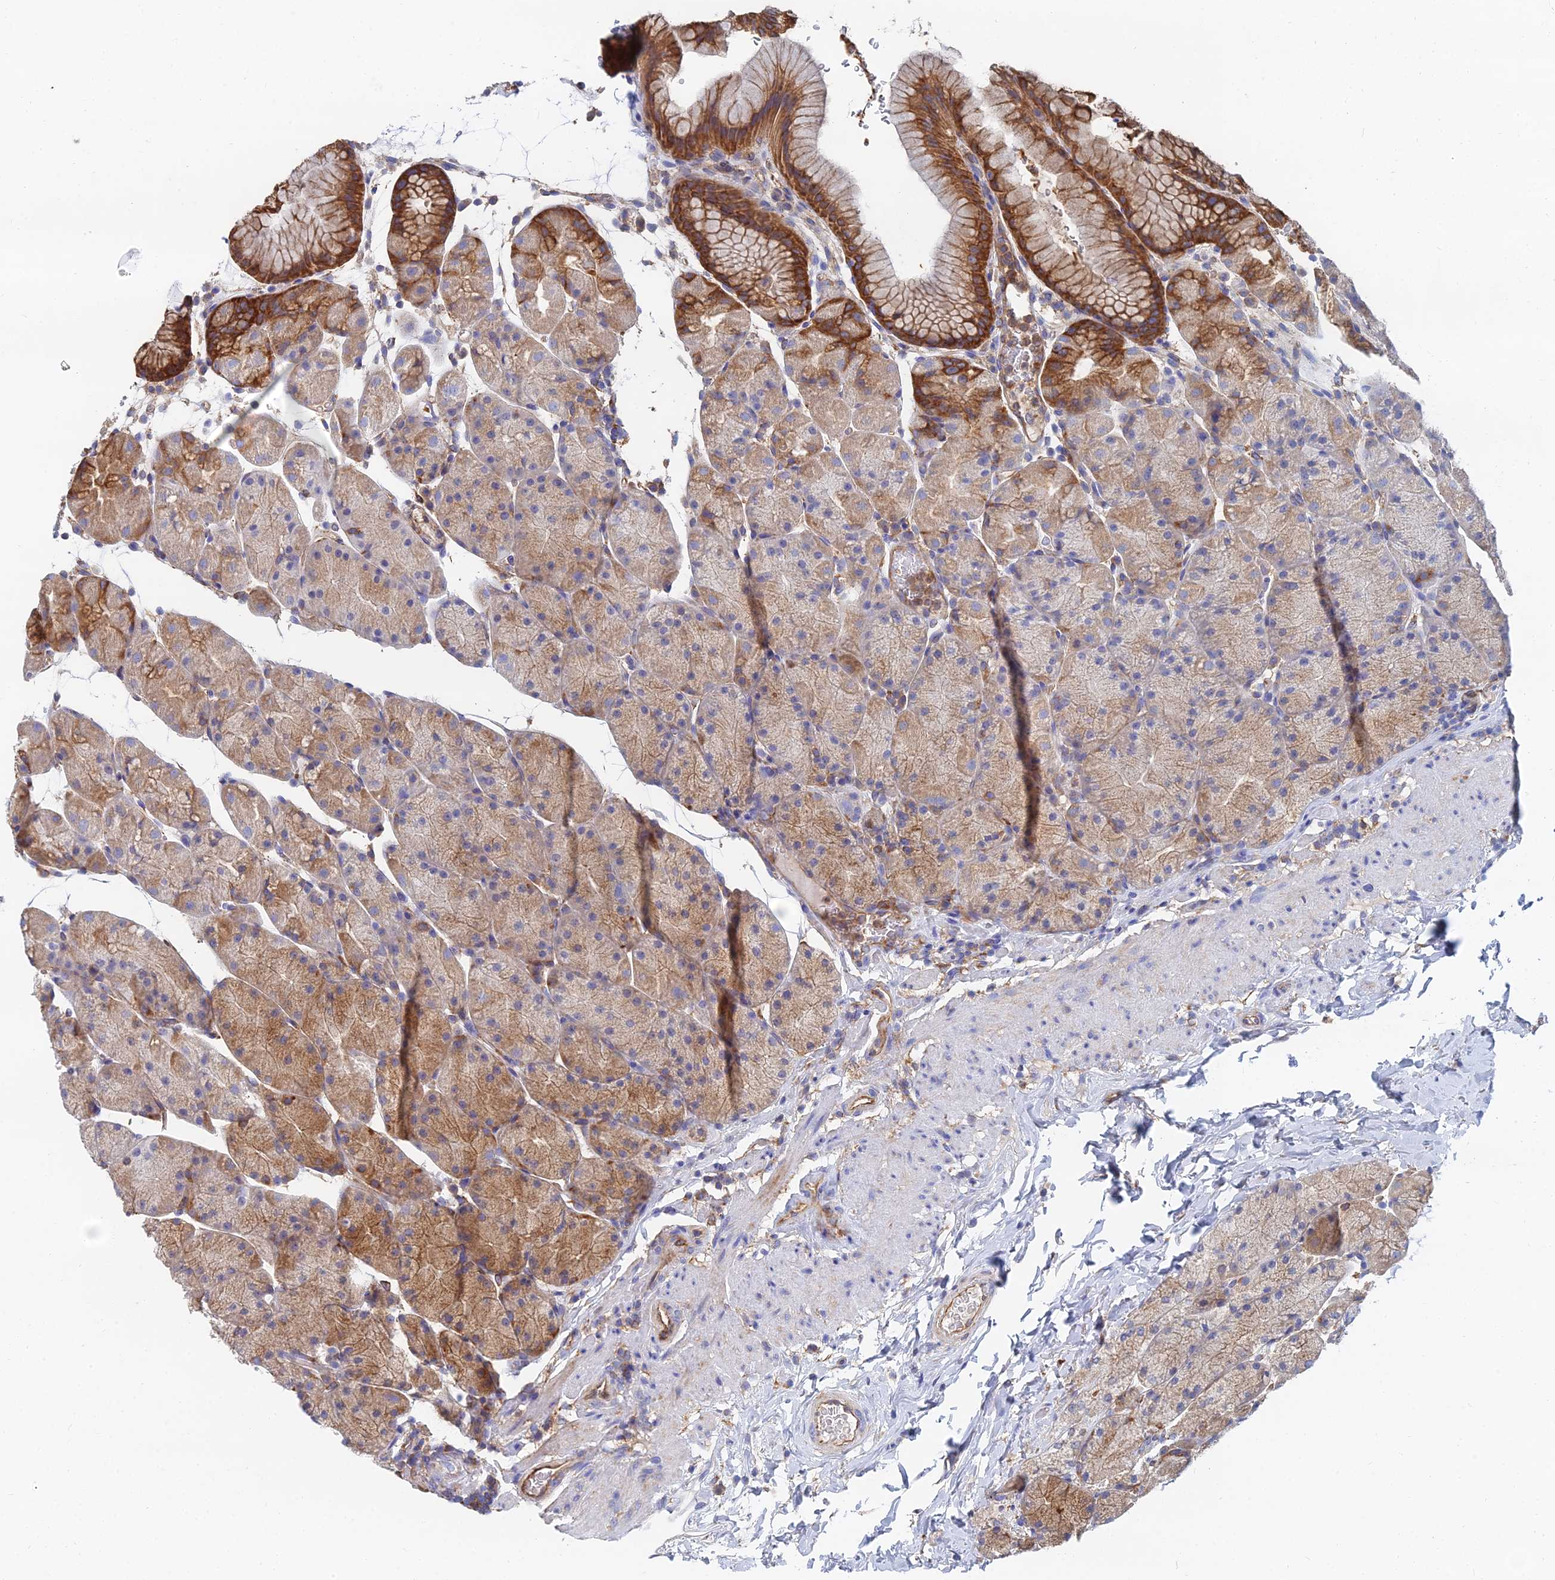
{"staining": {"intensity": "strong", "quantity": "25%-75%", "location": "cytoplasmic/membranous"}, "tissue": "stomach", "cell_type": "Glandular cells", "image_type": "normal", "snomed": [{"axis": "morphology", "description": "Normal tissue, NOS"}, {"axis": "topography", "description": "Stomach, upper"}, {"axis": "topography", "description": "Stomach, lower"}], "caption": "This is a histology image of immunohistochemistry staining of unremarkable stomach, which shows strong positivity in the cytoplasmic/membranous of glandular cells.", "gene": "FFAR3", "patient": {"sex": "male", "age": 67}}